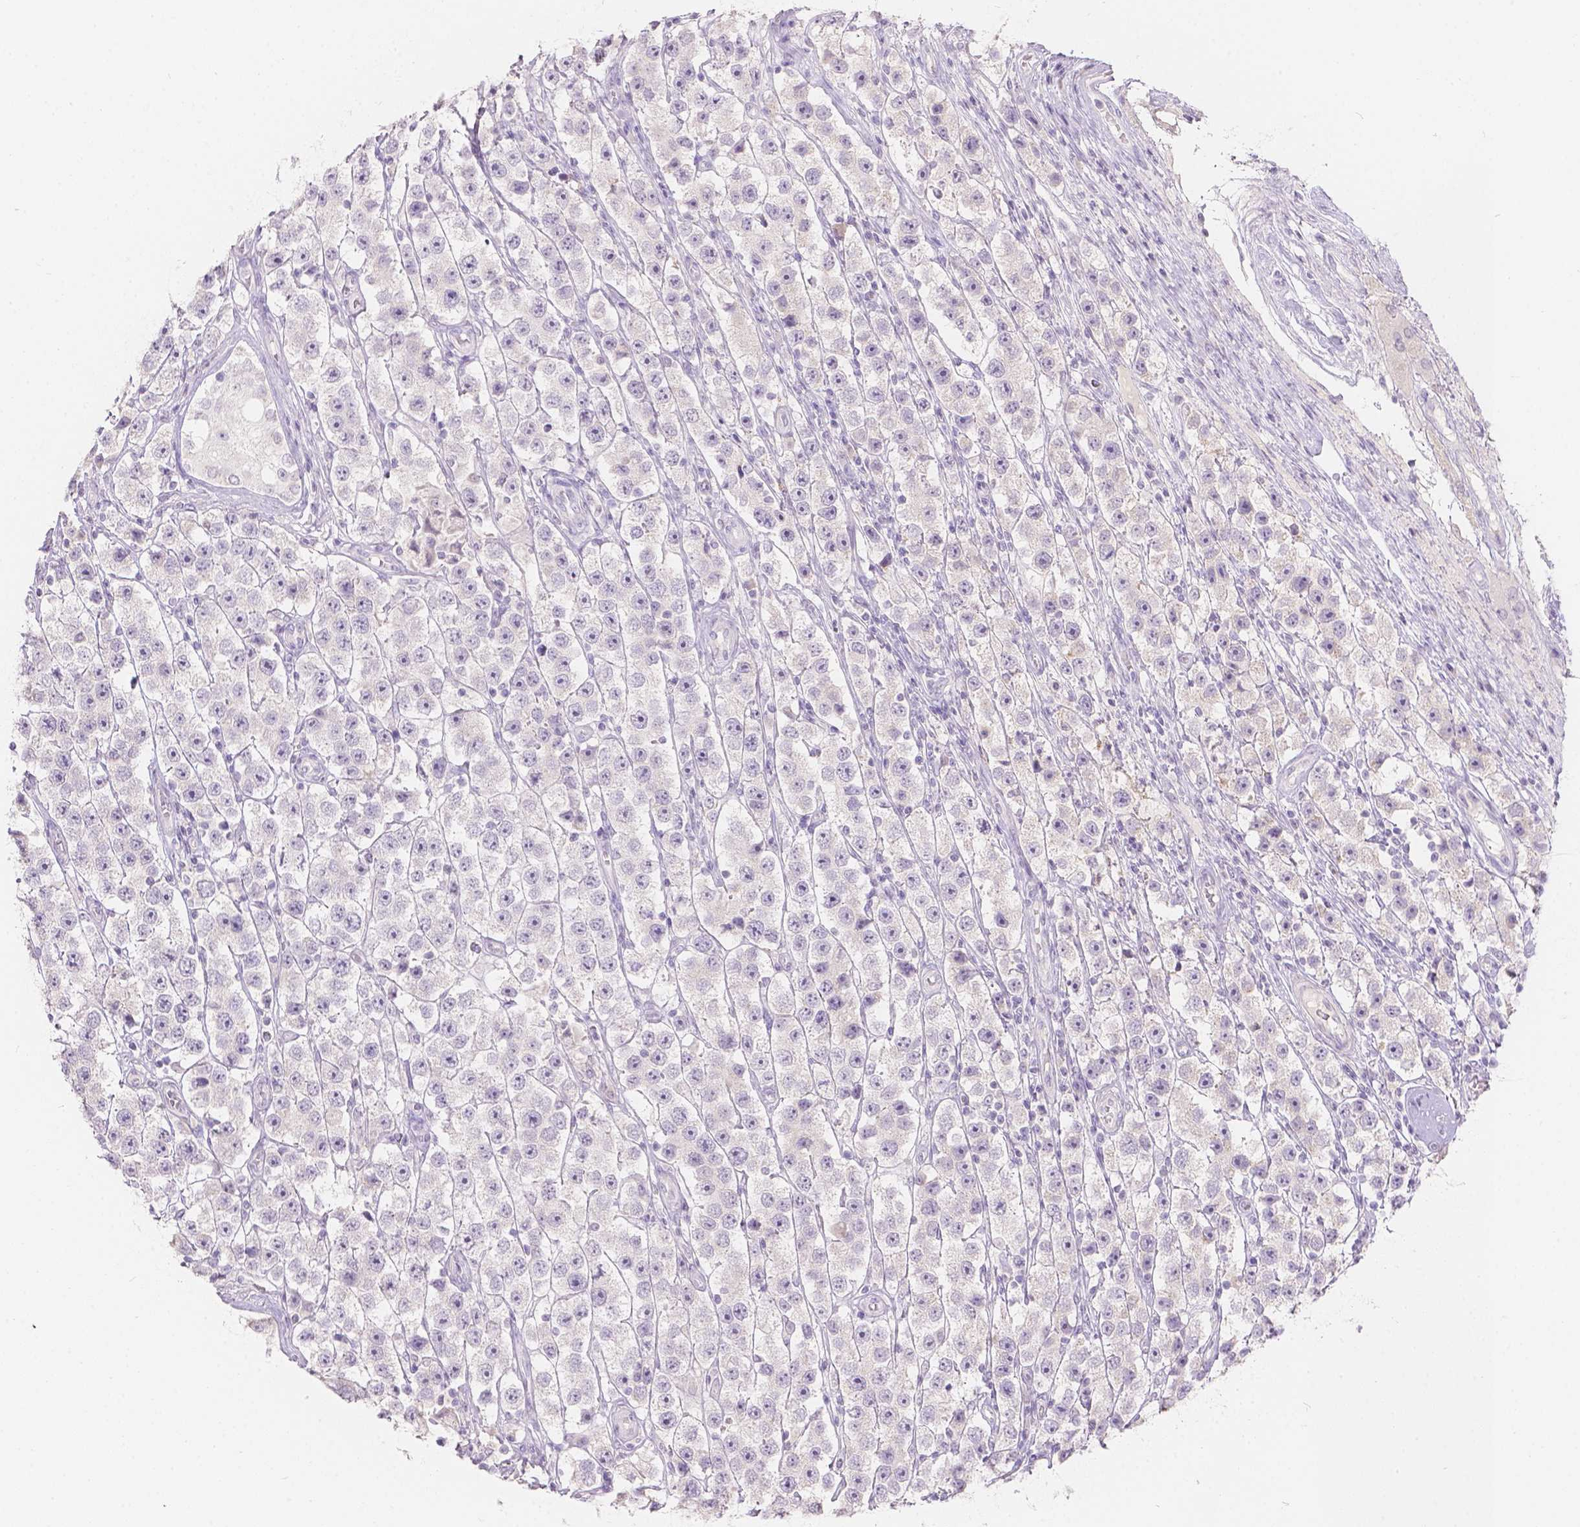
{"staining": {"intensity": "negative", "quantity": "none", "location": "none"}, "tissue": "testis cancer", "cell_type": "Tumor cells", "image_type": "cancer", "snomed": [{"axis": "morphology", "description": "Seminoma, NOS"}, {"axis": "topography", "description": "Testis"}], "caption": "Tumor cells show no significant positivity in seminoma (testis).", "gene": "HTN3", "patient": {"sex": "male", "age": 45}}